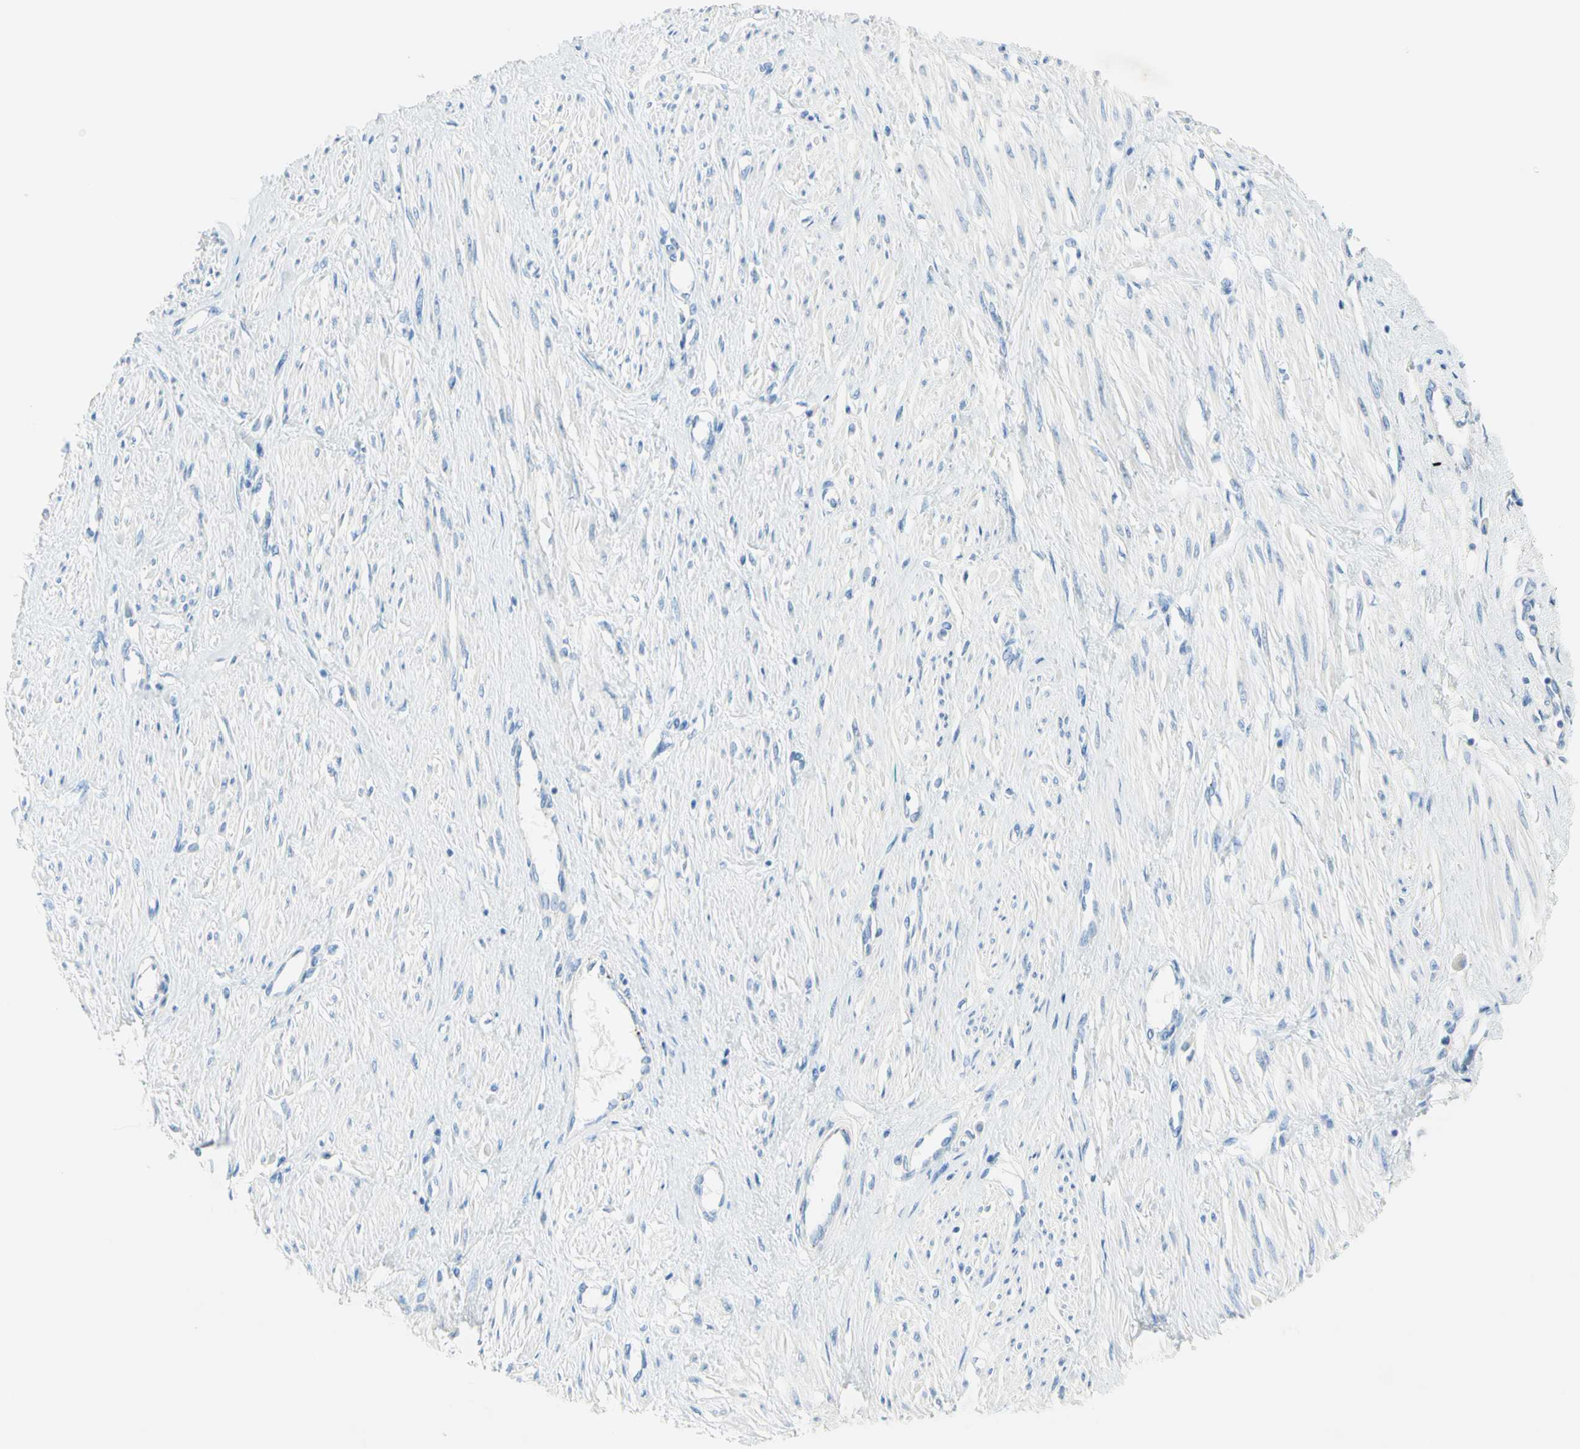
{"staining": {"intensity": "negative", "quantity": "none", "location": "none"}, "tissue": "smooth muscle", "cell_type": "Smooth muscle cells", "image_type": "normal", "snomed": [{"axis": "morphology", "description": "Normal tissue, NOS"}, {"axis": "topography", "description": "Smooth muscle"}, {"axis": "topography", "description": "Uterus"}], "caption": "This is an immunohistochemistry histopathology image of normal smooth muscle. There is no positivity in smooth muscle cells.", "gene": "MFF", "patient": {"sex": "female", "age": 39}}